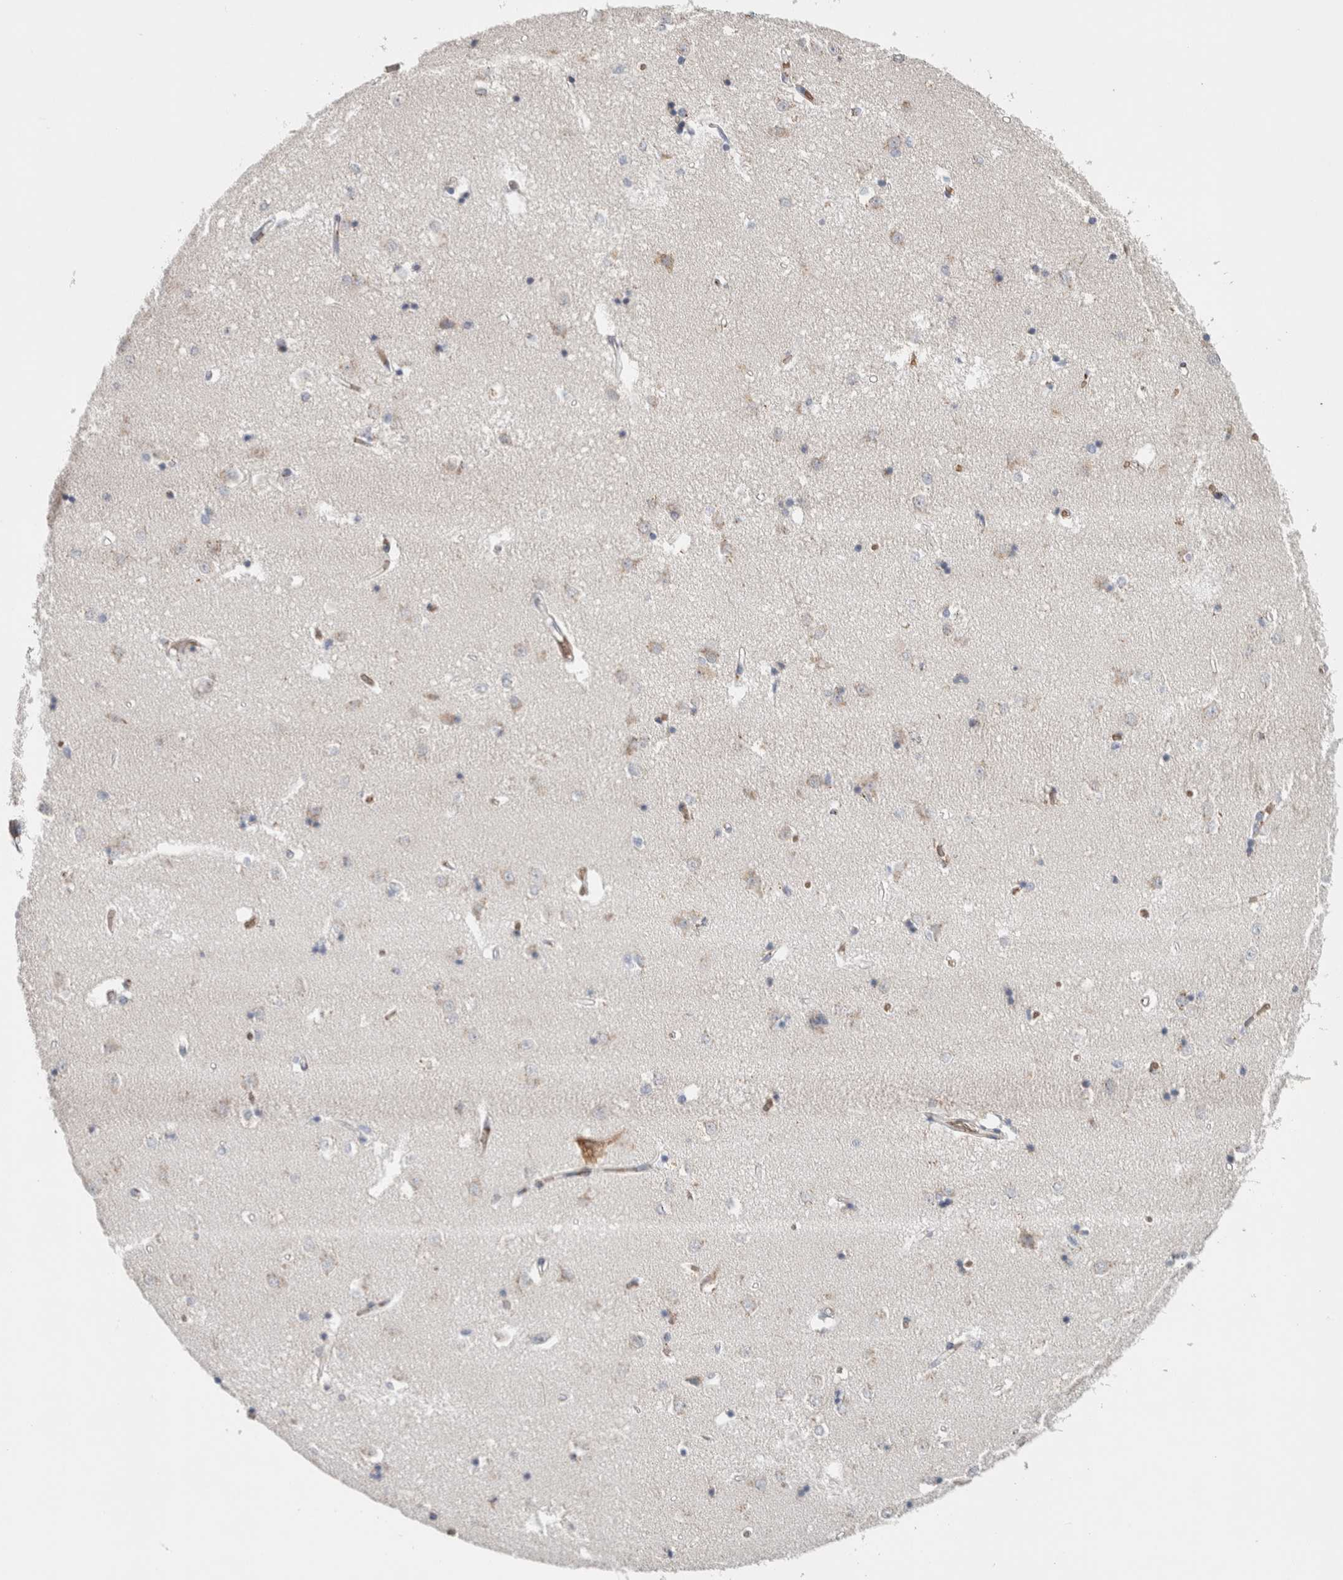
{"staining": {"intensity": "weak", "quantity": "25%-75%", "location": "cytoplasmic/membranous"}, "tissue": "caudate", "cell_type": "Glial cells", "image_type": "normal", "snomed": [{"axis": "morphology", "description": "Normal tissue, NOS"}, {"axis": "topography", "description": "Lateral ventricle wall"}], "caption": "IHC staining of benign caudate, which shows low levels of weak cytoplasmic/membranous positivity in about 25%-75% of glial cells indicating weak cytoplasmic/membranous protein staining. The staining was performed using DAB (brown) for protein detection and nuclei were counterstained in hematoxylin (blue).", "gene": "SLC38A10", "patient": {"sex": "male", "age": 45}}